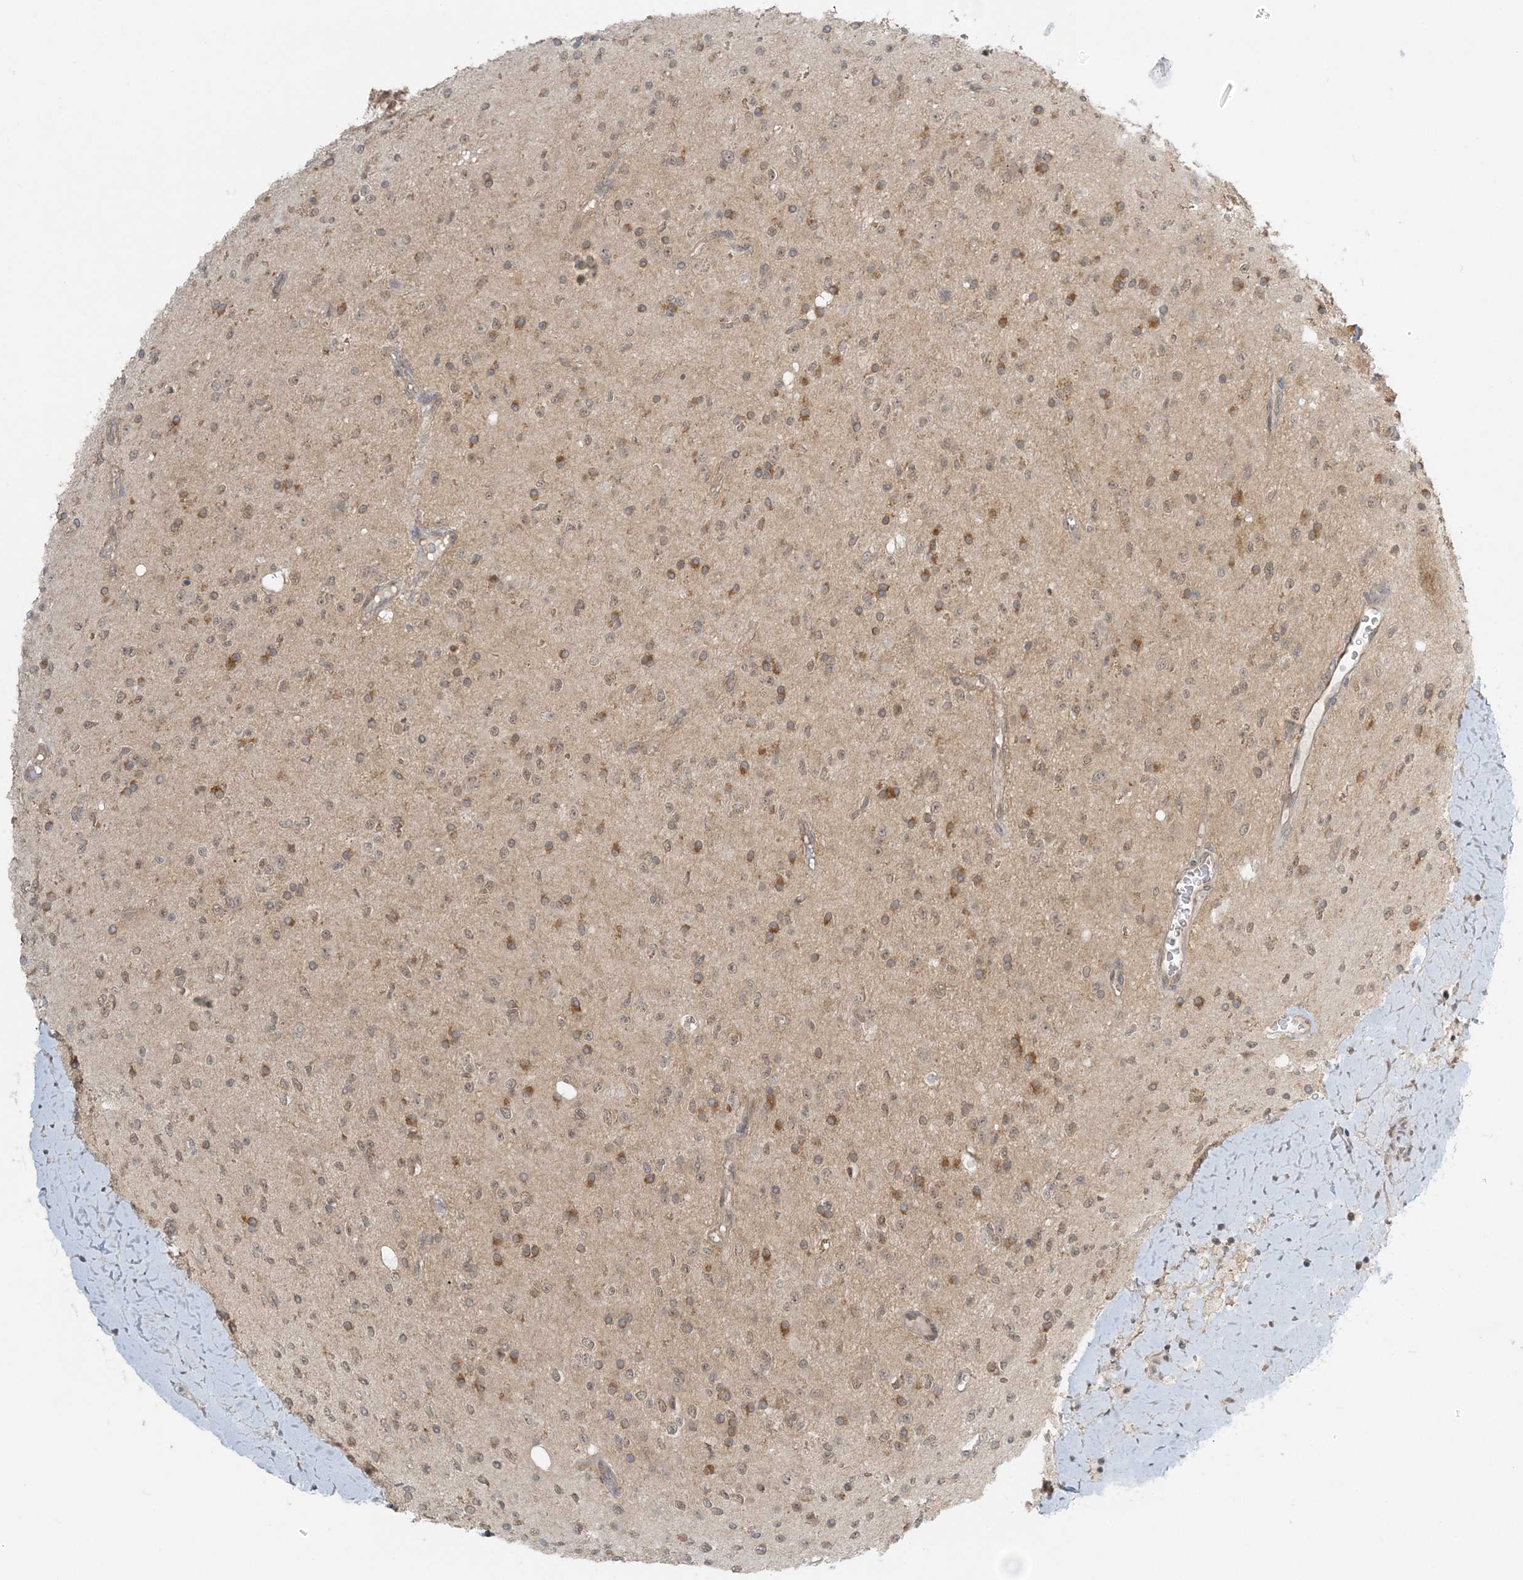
{"staining": {"intensity": "moderate", "quantity": "25%-75%", "location": "cytoplasmic/membranous"}, "tissue": "glioma", "cell_type": "Tumor cells", "image_type": "cancer", "snomed": [{"axis": "morphology", "description": "Glioma, malignant, High grade"}, {"axis": "topography", "description": "Brain"}], "caption": "Glioma stained for a protein shows moderate cytoplasmic/membranous positivity in tumor cells.", "gene": "ATP11A", "patient": {"sex": "male", "age": 34}}